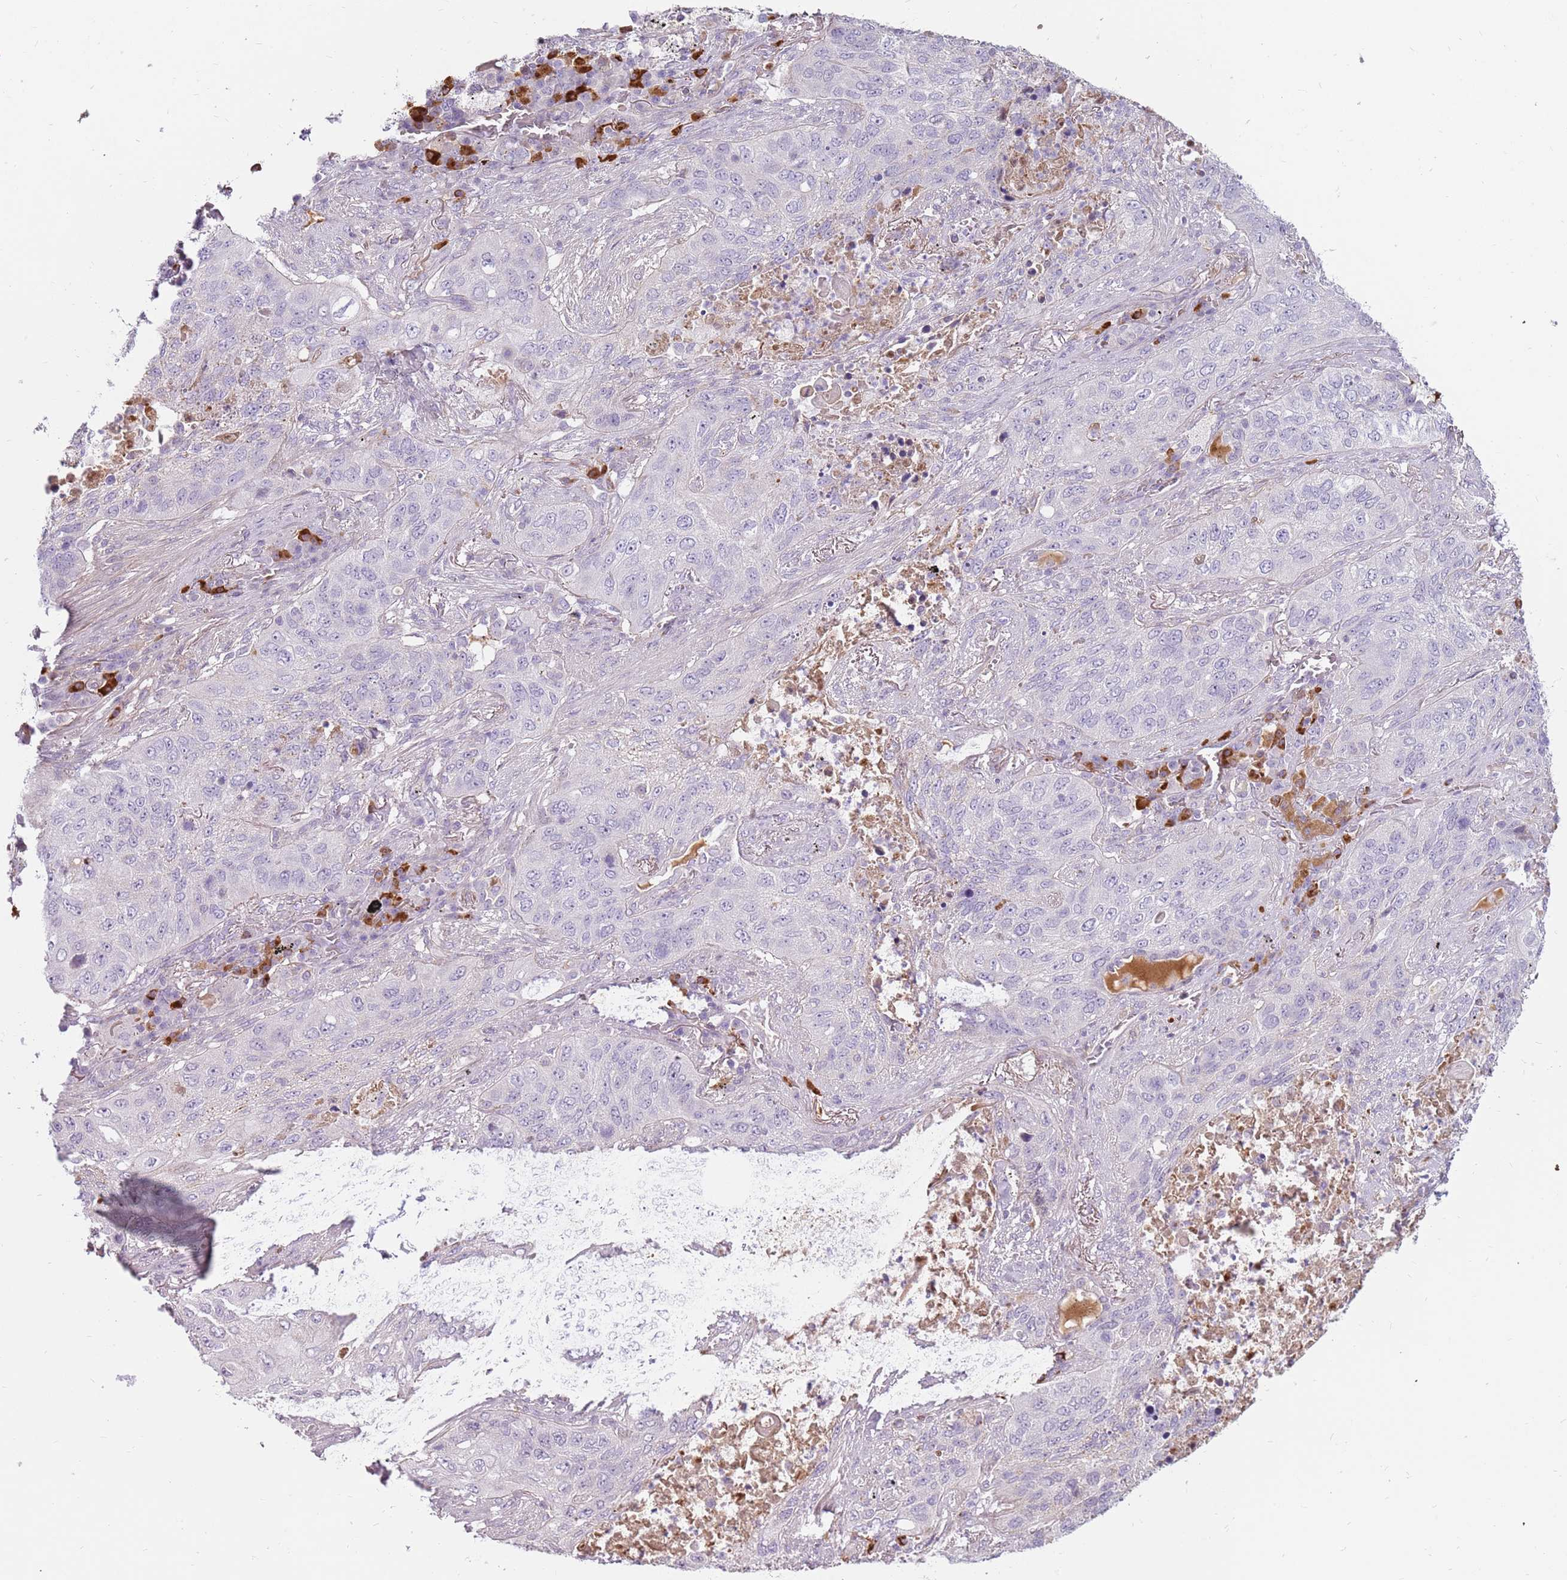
{"staining": {"intensity": "negative", "quantity": "none", "location": "none"}, "tissue": "lung cancer", "cell_type": "Tumor cells", "image_type": "cancer", "snomed": [{"axis": "morphology", "description": "Squamous cell carcinoma, NOS"}, {"axis": "topography", "description": "Lung"}], "caption": "Immunohistochemical staining of squamous cell carcinoma (lung) displays no significant expression in tumor cells.", "gene": "MCUB", "patient": {"sex": "female", "age": 63}}